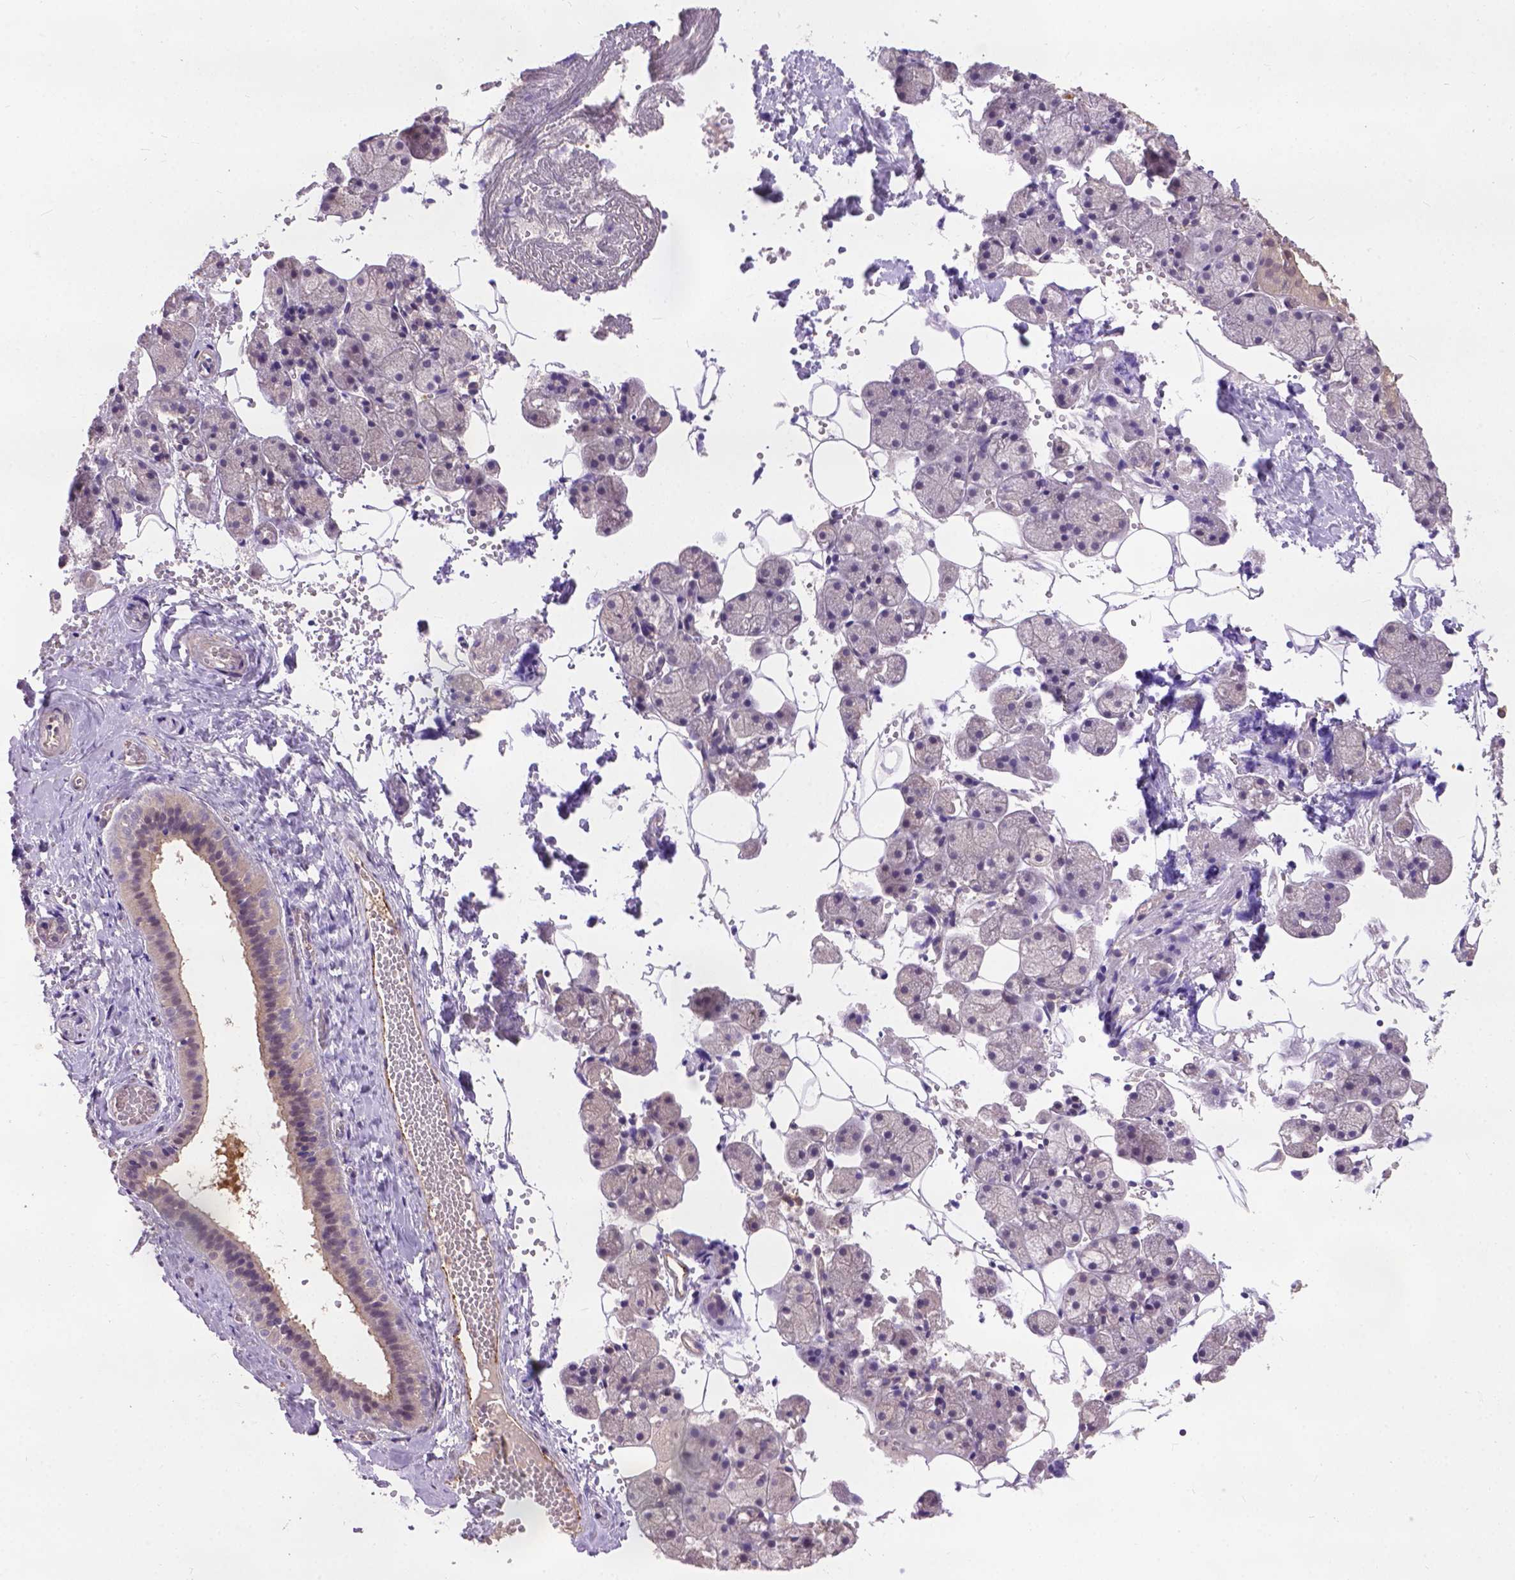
{"staining": {"intensity": "weak", "quantity": "<25%", "location": "cytoplasmic/membranous"}, "tissue": "salivary gland", "cell_type": "Glandular cells", "image_type": "normal", "snomed": [{"axis": "morphology", "description": "Normal tissue, NOS"}, {"axis": "topography", "description": "Salivary gland"}], "caption": "There is no significant positivity in glandular cells of salivary gland. (Stains: DAB immunohistochemistry with hematoxylin counter stain, Microscopy: brightfield microscopy at high magnification).", "gene": "ZNF337", "patient": {"sex": "male", "age": 38}}